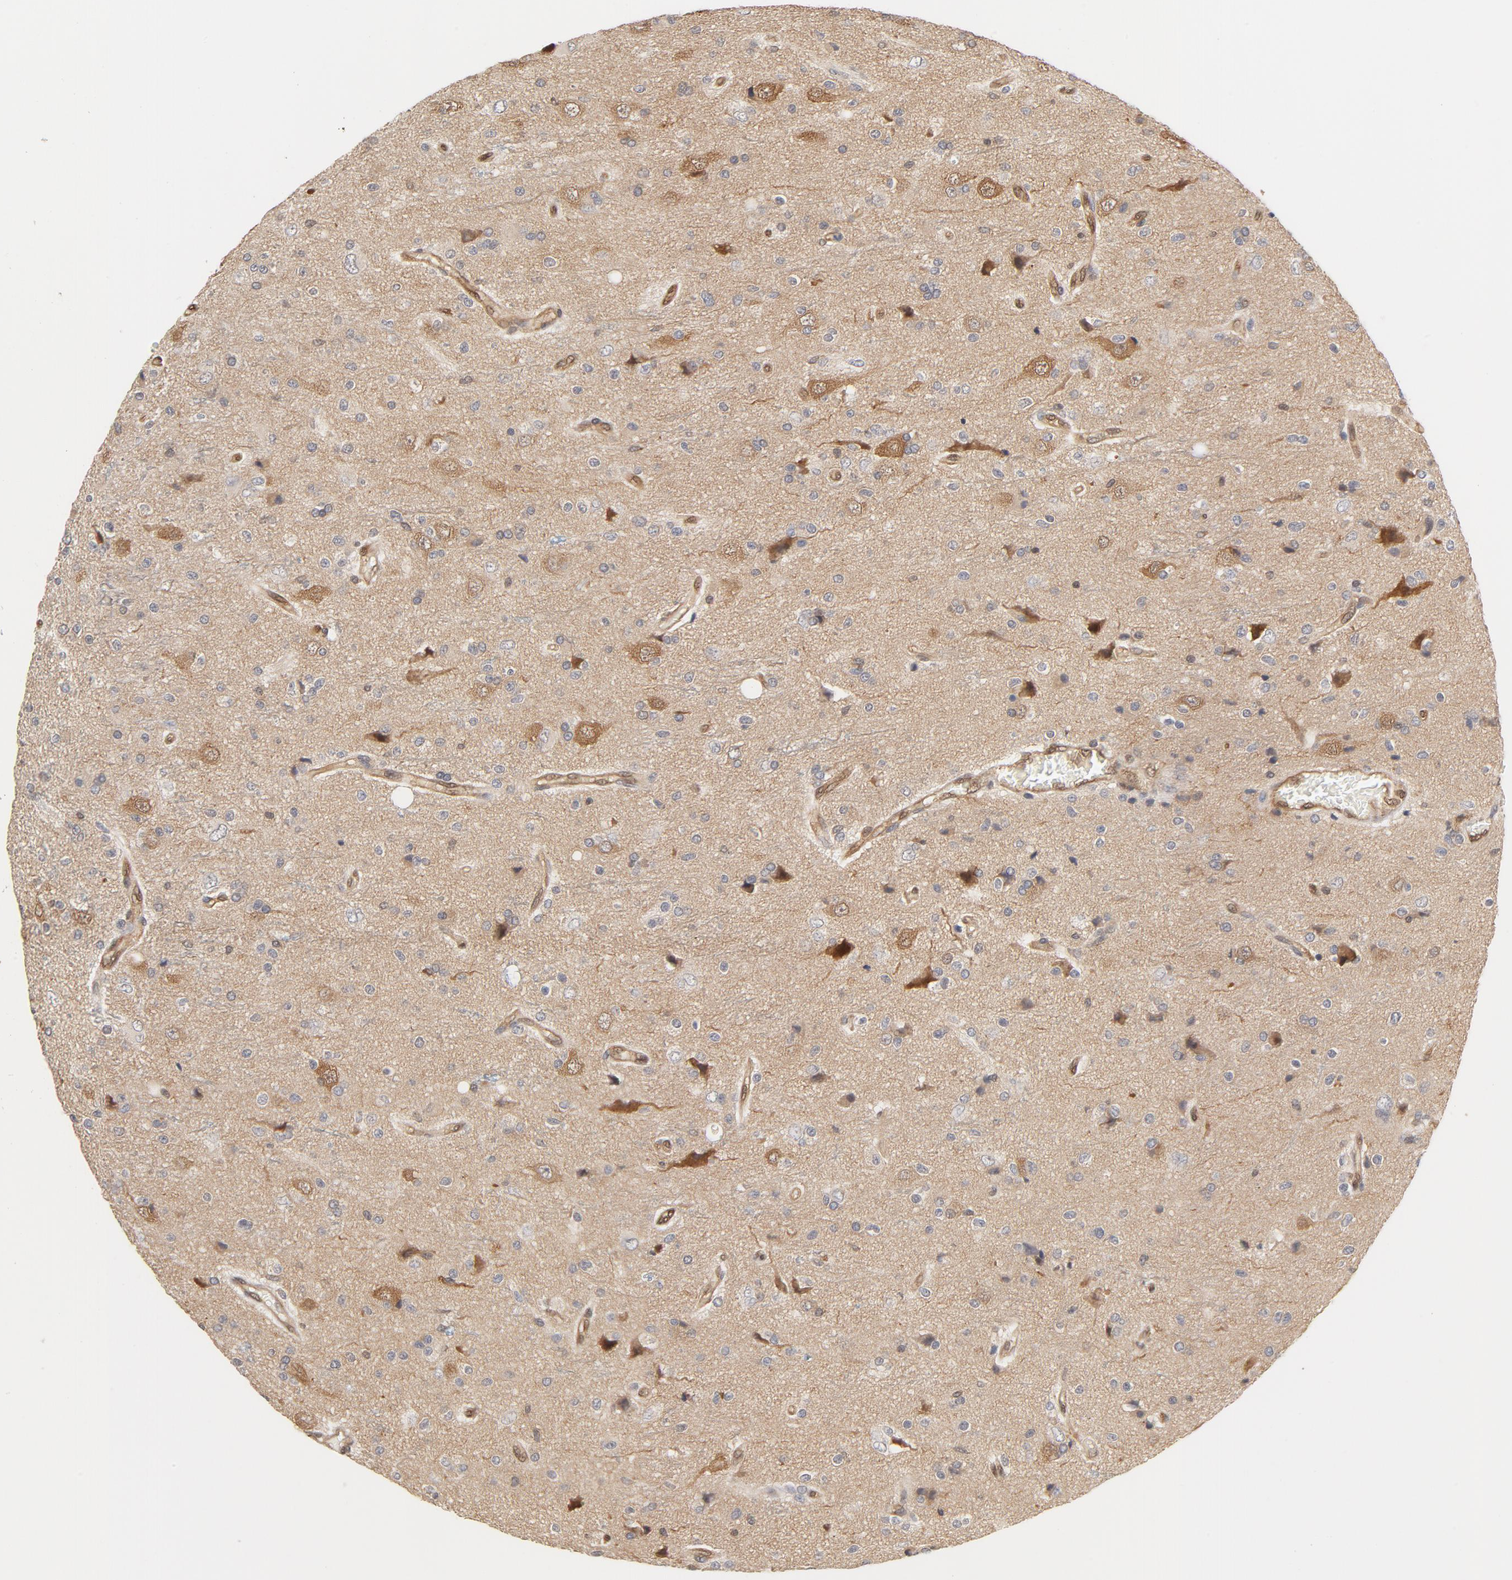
{"staining": {"intensity": "weak", "quantity": ">75%", "location": "cytoplasmic/membranous"}, "tissue": "glioma", "cell_type": "Tumor cells", "image_type": "cancer", "snomed": [{"axis": "morphology", "description": "Glioma, malignant, High grade"}, {"axis": "topography", "description": "Brain"}], "caption": "Immunohistochemical staining of human high-grade glioma (malignant) exhibits weak cytoplasmic/membranous protein positivity in about >75% of tumor cells.", "gene": "CDC37", "patient": {"sex": "male", "age": 47}}